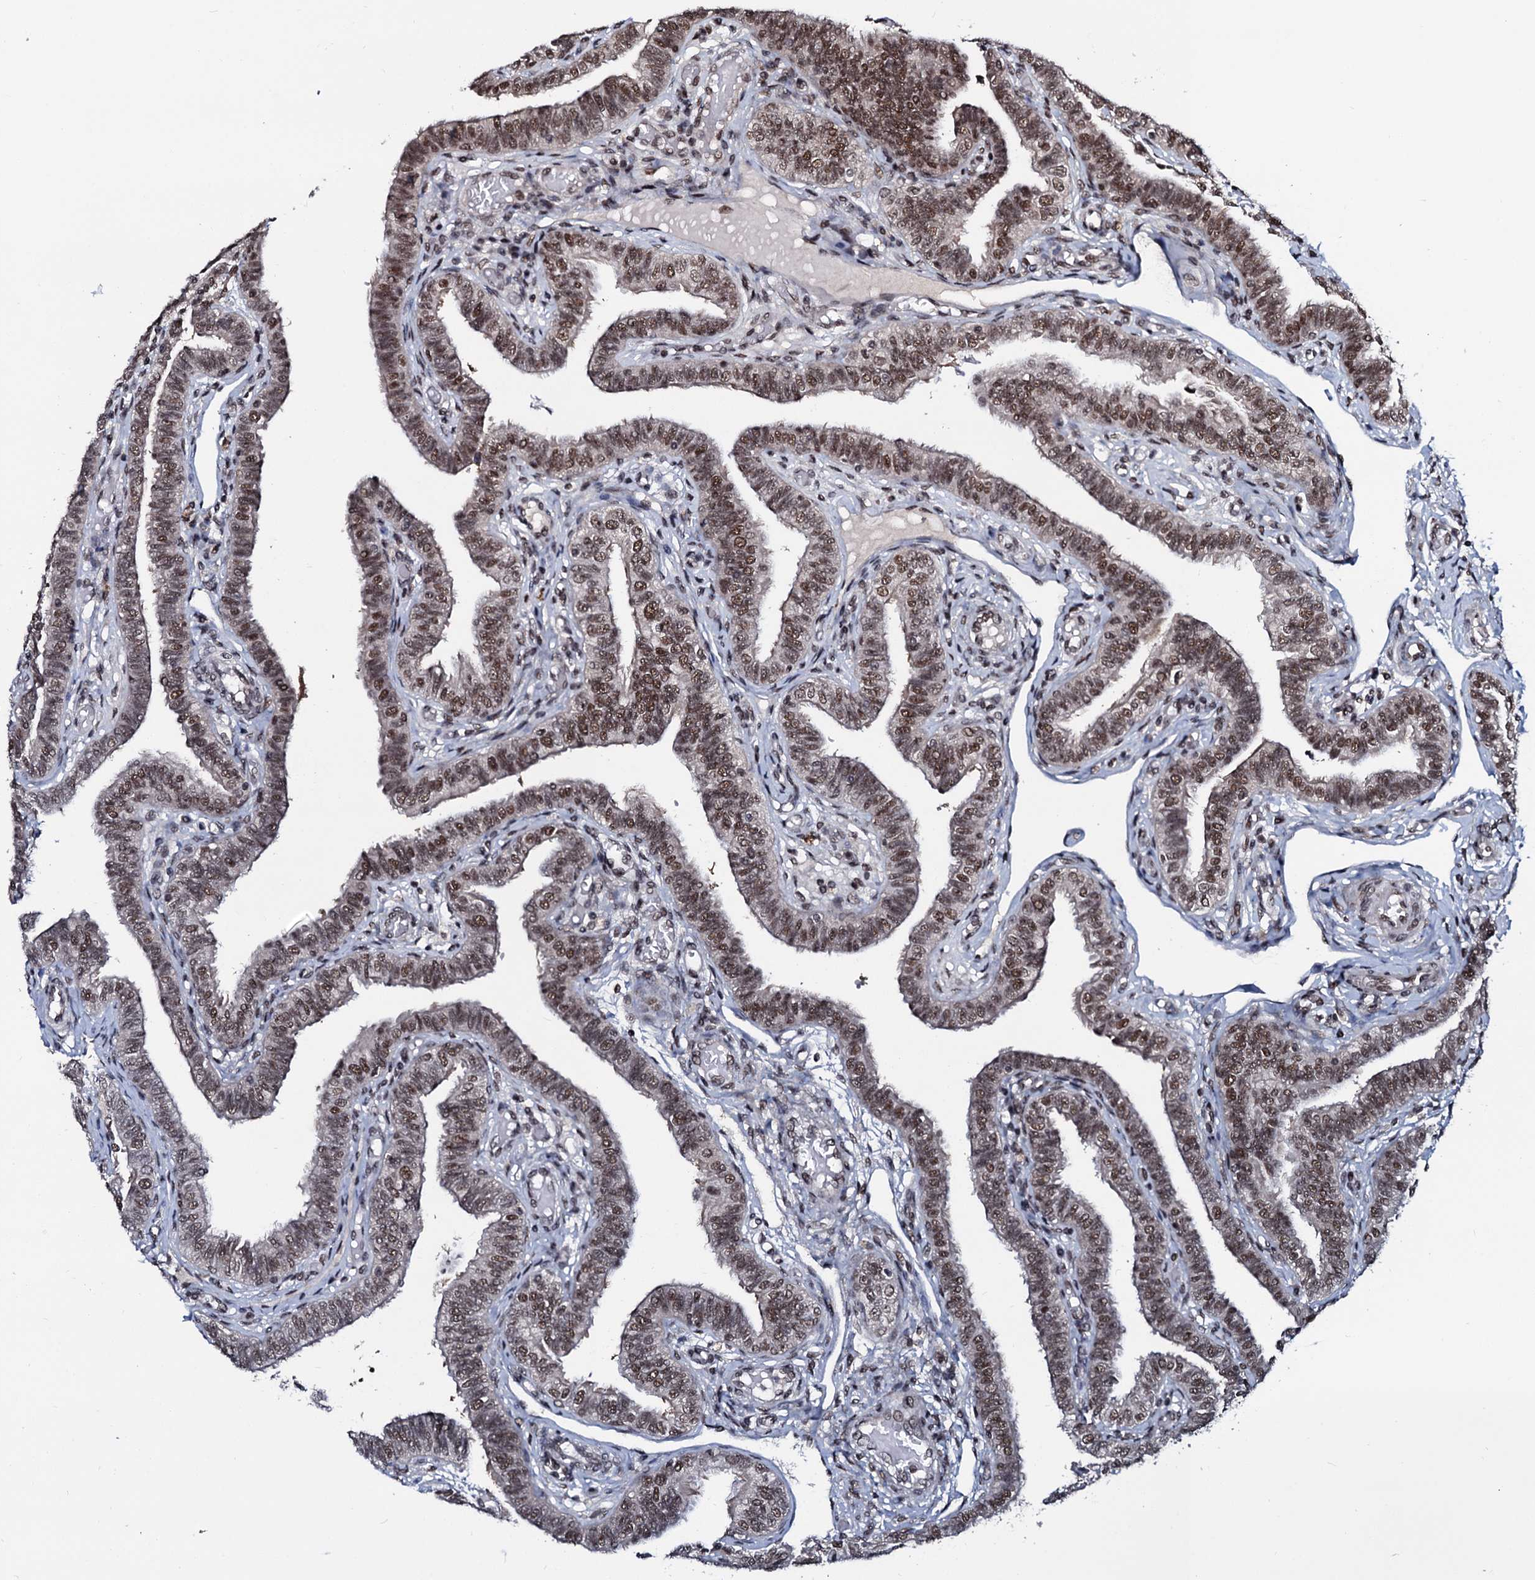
{"staining": {"intensity": "strong", "quantity": ">75%", "location": "nuclear"}, "tissue": "fallopian tube", "cell_type": "Glandular cells", "image_type": "normal", "snomed": [{"axis": "morphology", "description": "Normal tissue, NOS"}, {"axis": "topography", "description": "Fallopian tube"}], "caption": "Unremarkable fallopian tube shows strong nuclear positivity in about >75% of glandular cells.", "gene": "PRPF18", "patient": {"sex": "female", "age": 39}}